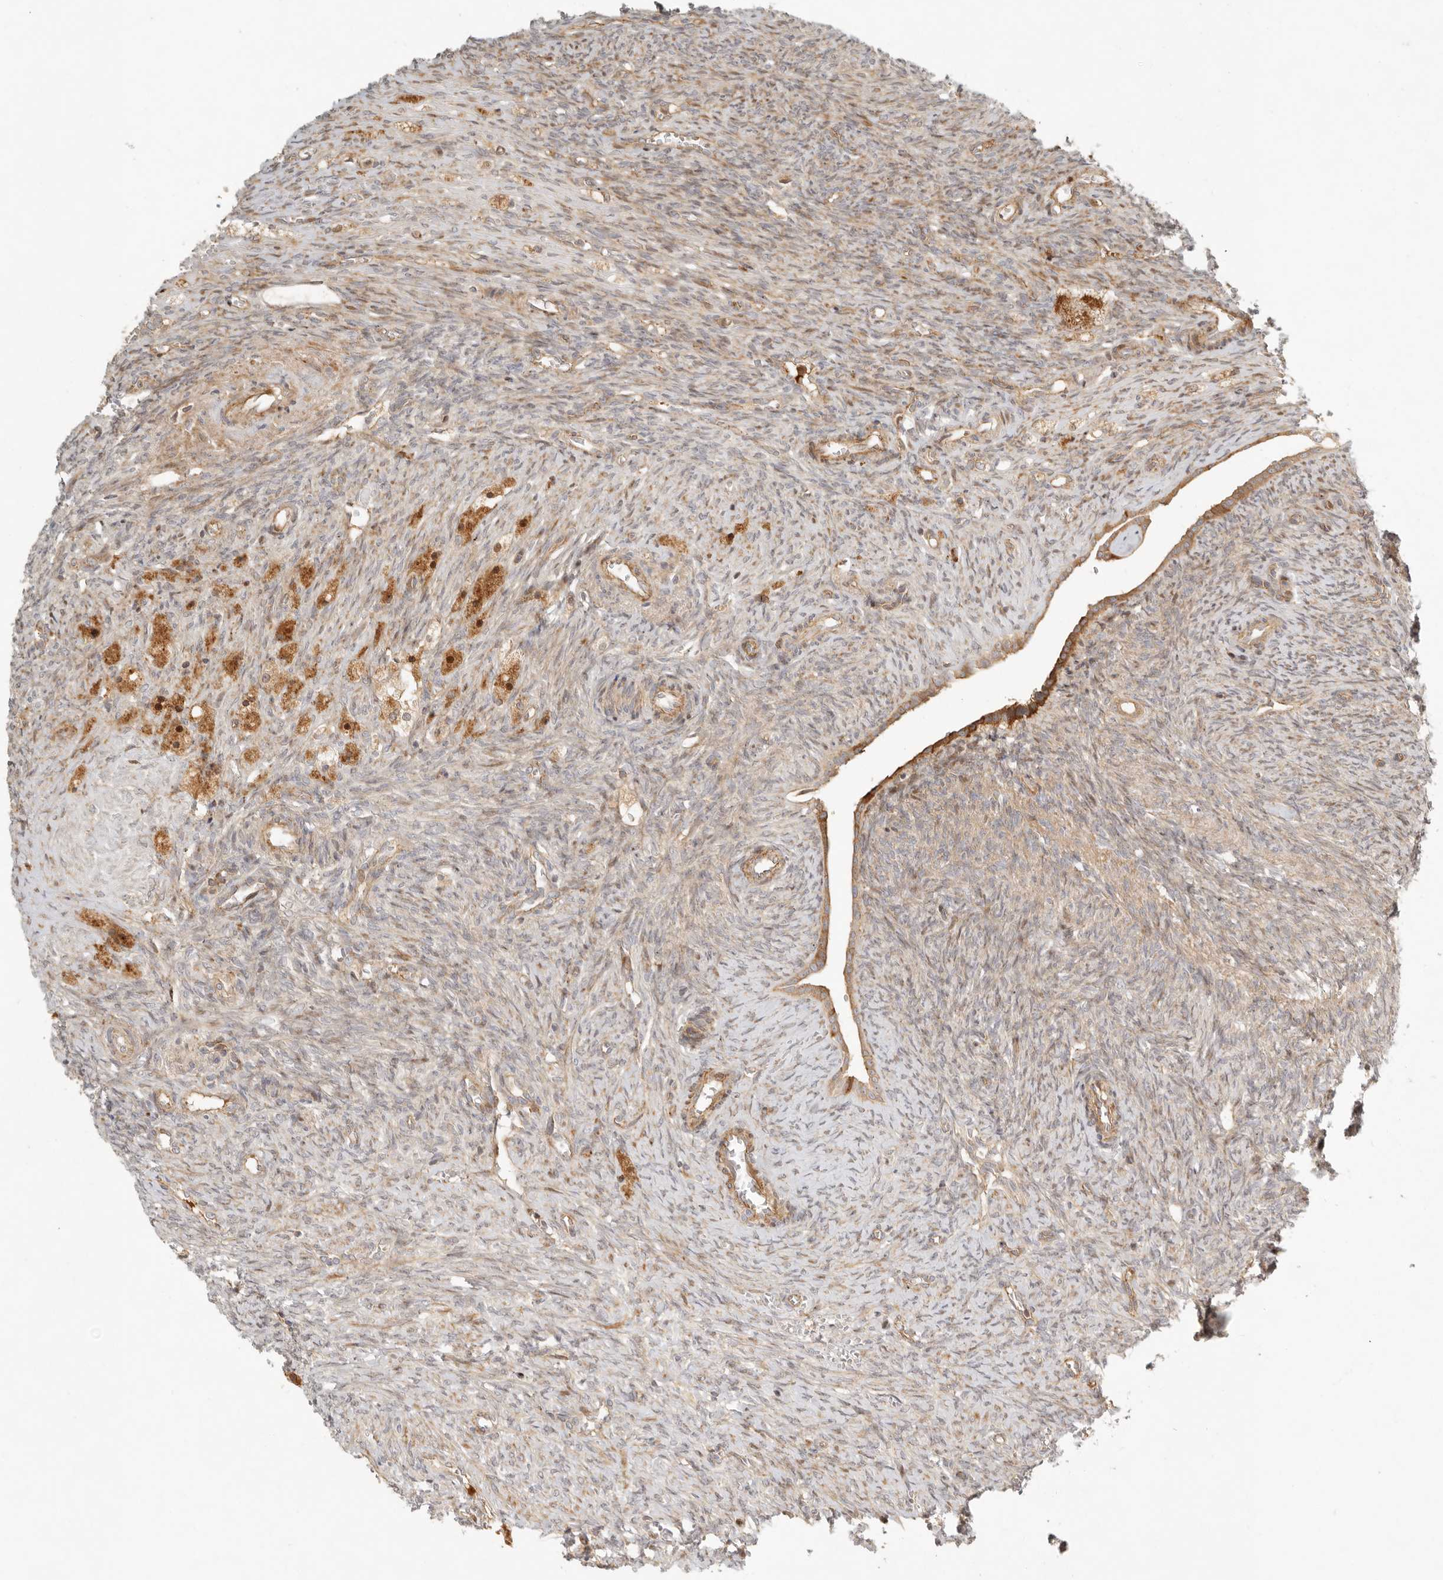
{"staining": {"intensity": "moderate", "quantity": ">75%", "location": "cytoplasmic/membranous"}, "tissue": "ovary", "cell_type": "Follicle cells", "image_type": "normal", "snomed": [{"axis": "morphology", "description": "Normal tissue, NOS"}, {"axis": "topography", "description": "Ovary"}], "caption": "Immunohistochemistry (IHC) staining of benign ovary, which displays medium levels of moderate cytoplasmic/membranous positivity in approximately >75% of follicle cells indicating moderate cytoplasmic/membranous protein expression. The staining was performed using DAB (brown) for protein detection and nuclei were counterstained in hematoxylin (blue).", "gene": "KLHL38", "patient": {"sex": "female", "age": 41}}